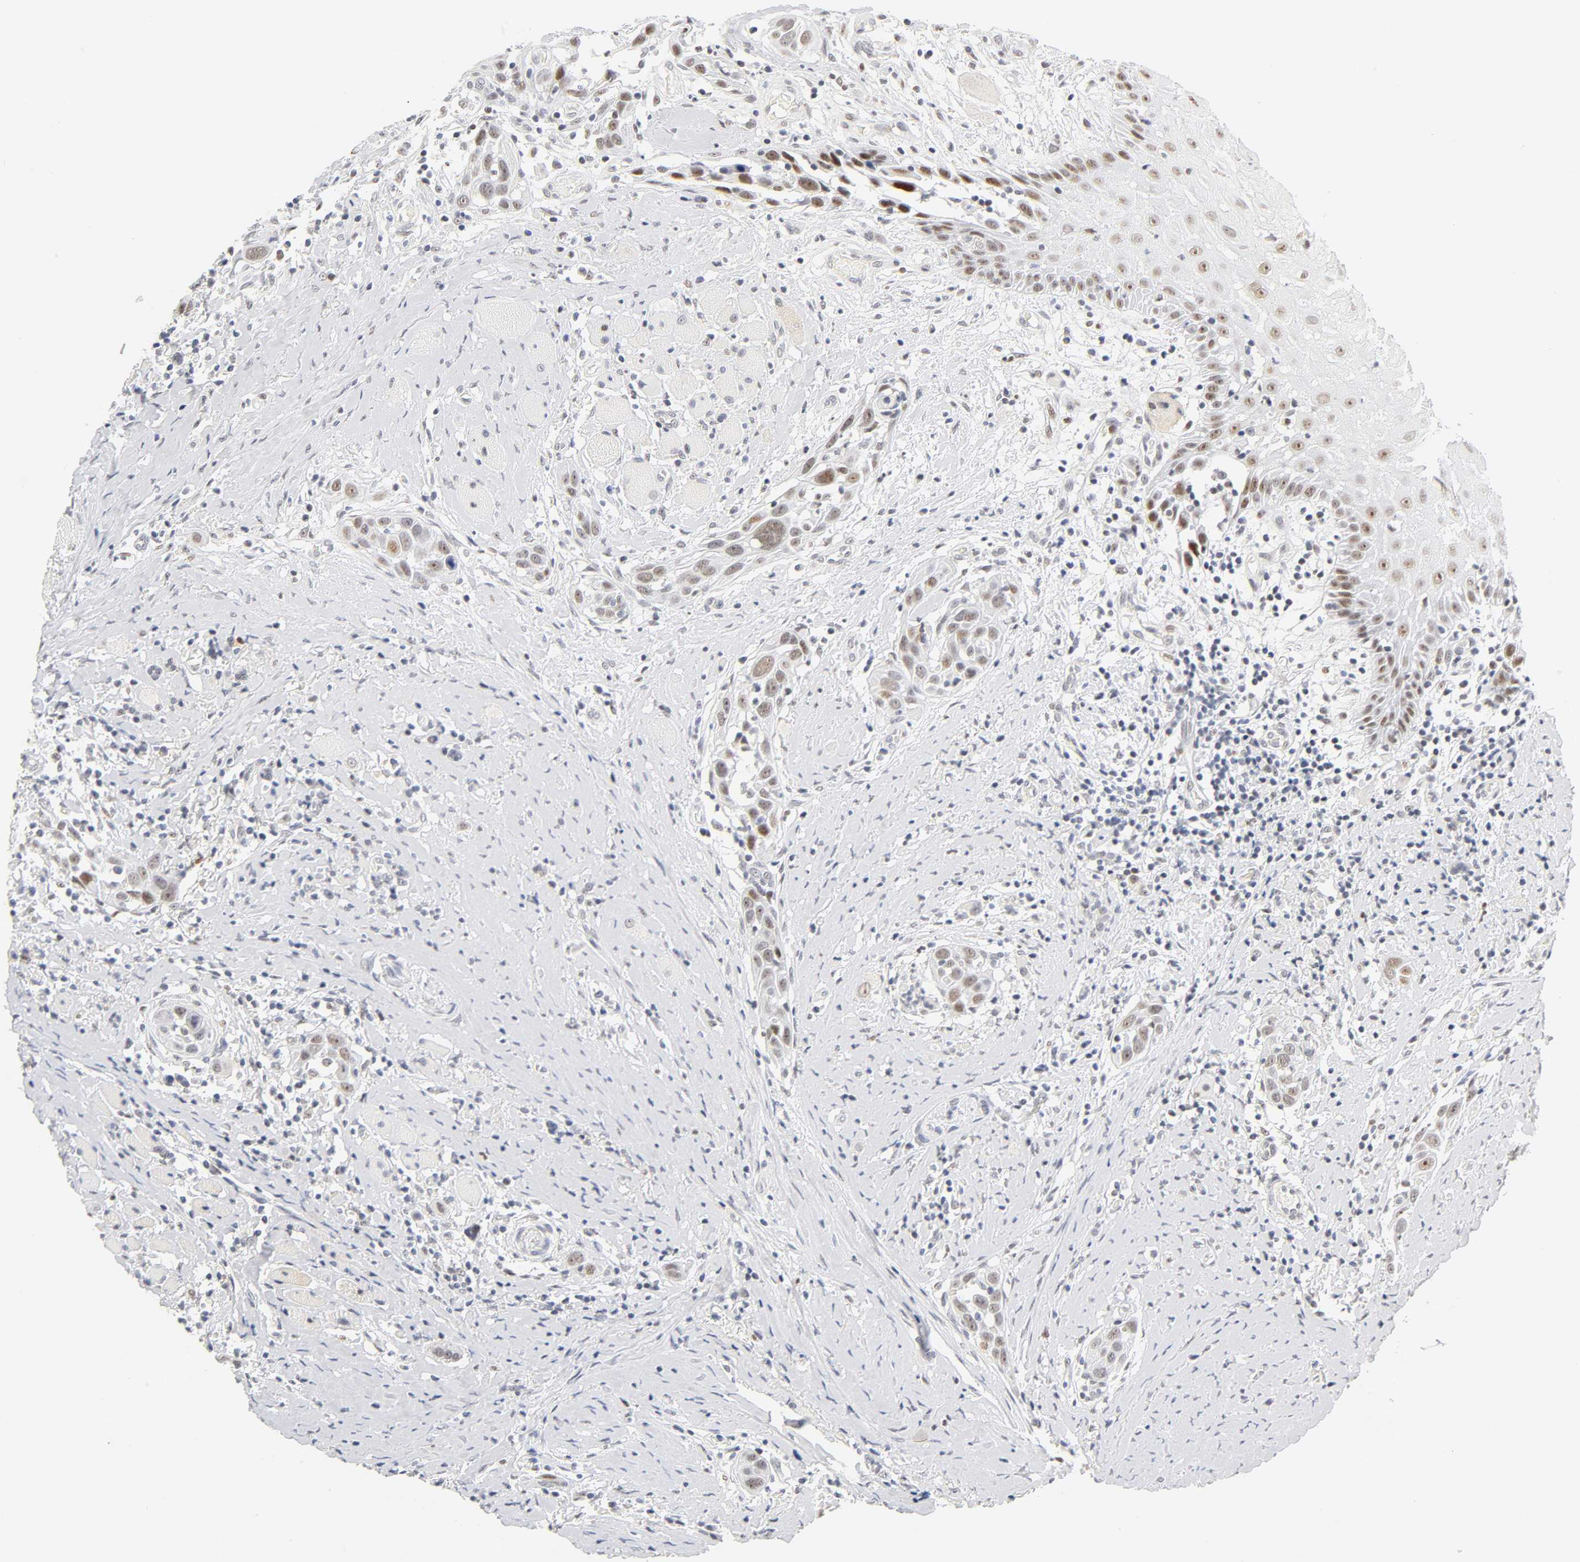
{"staining": {"intensity": "moderate", "quantity": "25%-75%", "location": "nuclear"}, "tissue": "head and neck cancer", "cell_type": "Tumor cells", "image_type": "cancer", "snomed": [{"axis": "morphology", "description": "Squamous cell carcinoma, NOS"}, {"axis": "topography", "description": "Oral tissue"}, {"axis": "topography", "description": "Head-Neck"}], "caption": "An immunohistochemistry histopathology image of neoplastic tissue is shown. Protein staining in brown labels moderate nuclear positivity in squamous cell carcinoma (head and neck) within tumor cells. The protein of interest is stained brown, and the nuclei are stained in blue (DAB IHC with brightfield microscopy, high magnification).", "gene": "MNAT1", "patient": {"sex": "female", "age": 50}}